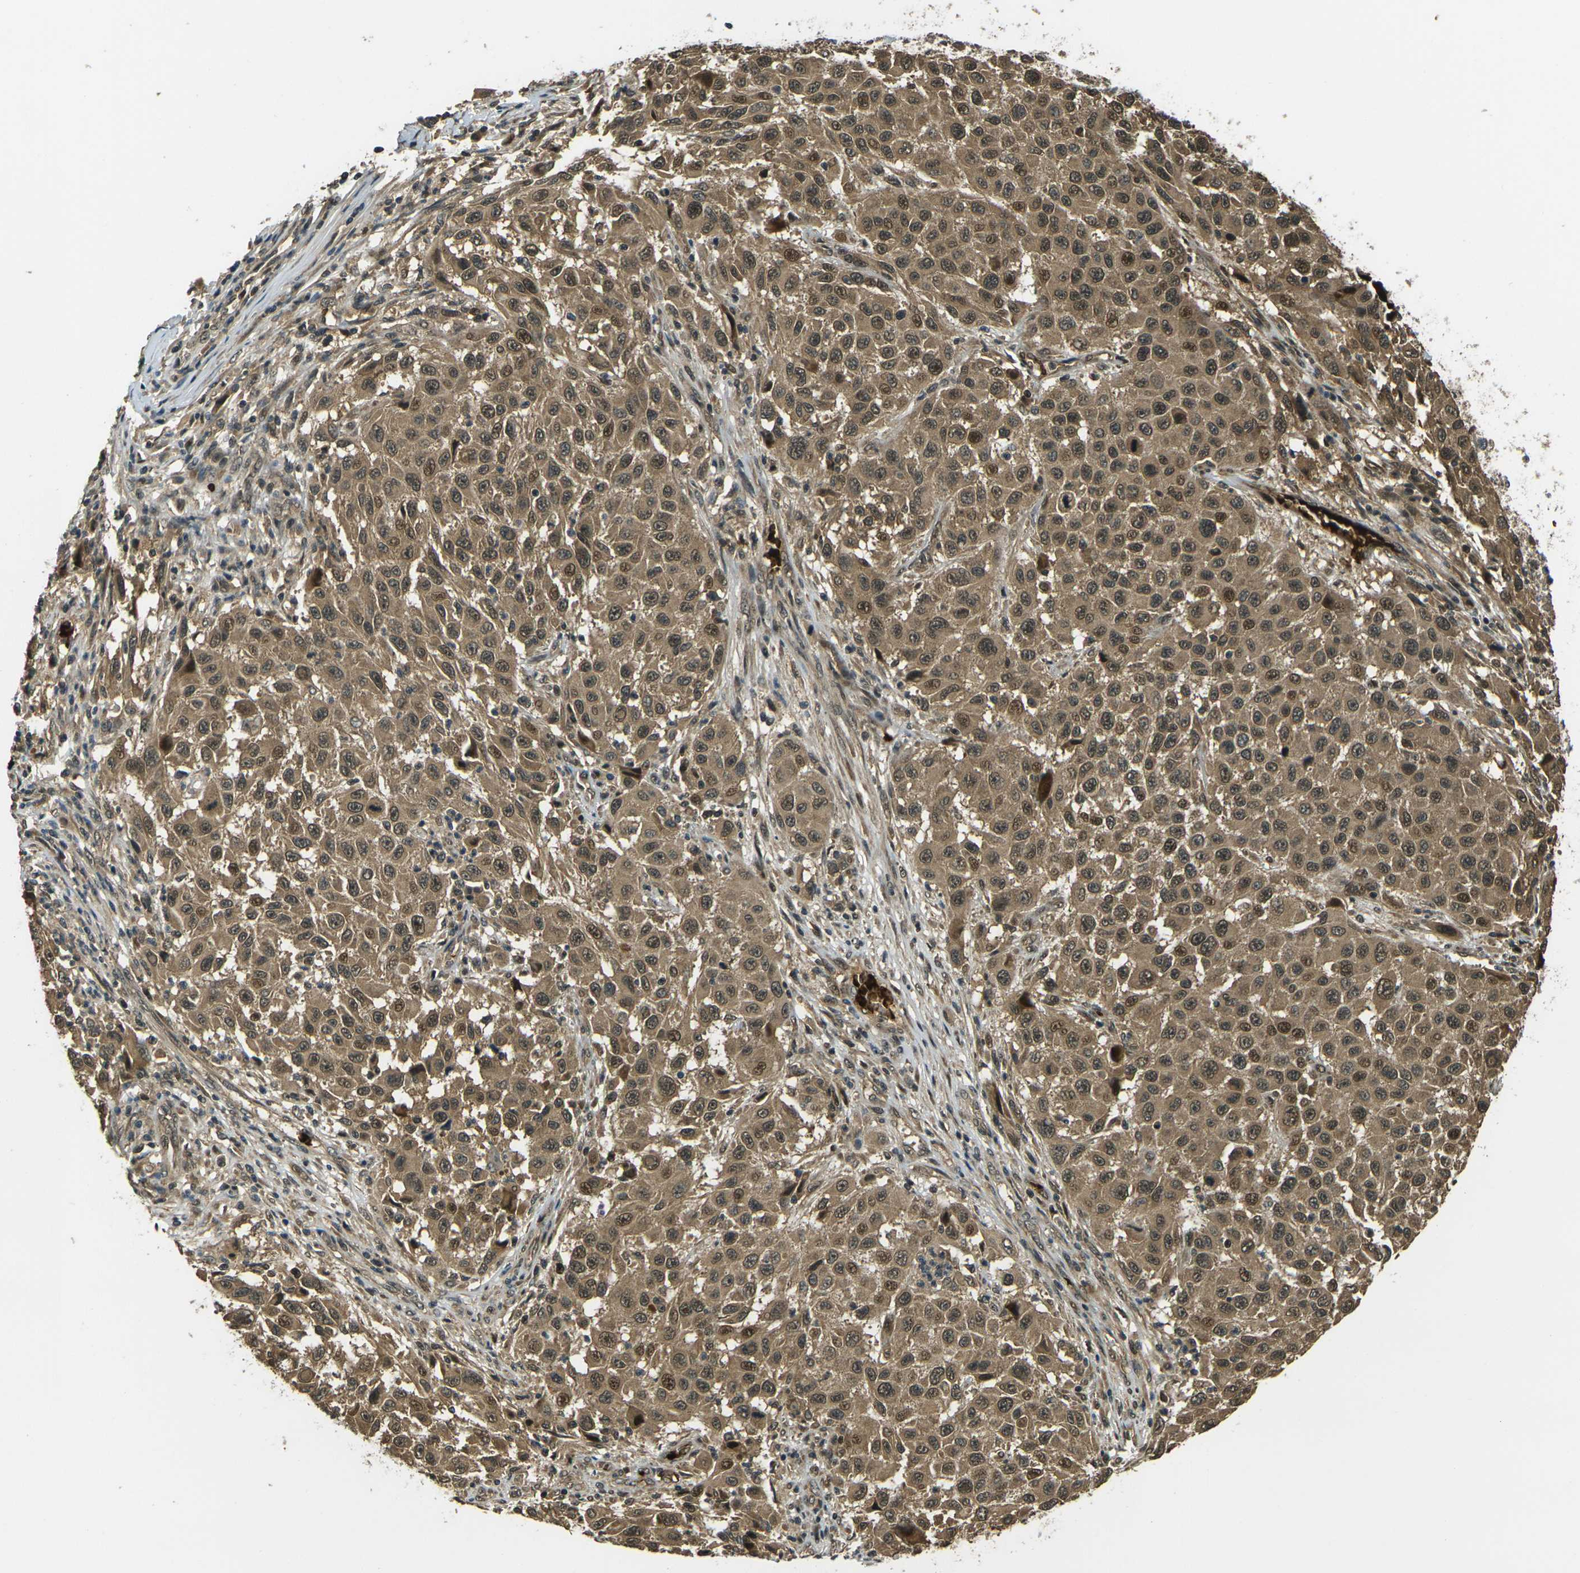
{"staining": {"intensity": "moderate", "quantity": ">75%", "location": "cytoplasmic/membranous,nuclear"}, "tissue": "melanoma", "cell_type": "Tumor cells", "image_type": "cancer", "snomed": [{"axis": "morphology", "description": "Malignant melanoma, Metastatic site"}, {"axis": "topography", "description": "Lymph node"}], "caption": "Immunohistochemical staining of human melanoma shows moderate cytoplasmic/membranous and nuclear protein expression in approximately >75% of tumor cells. Nuclei are stained in blue.", "gene": "TOR1A", "patient": {"sex": "male", "age": 61}}